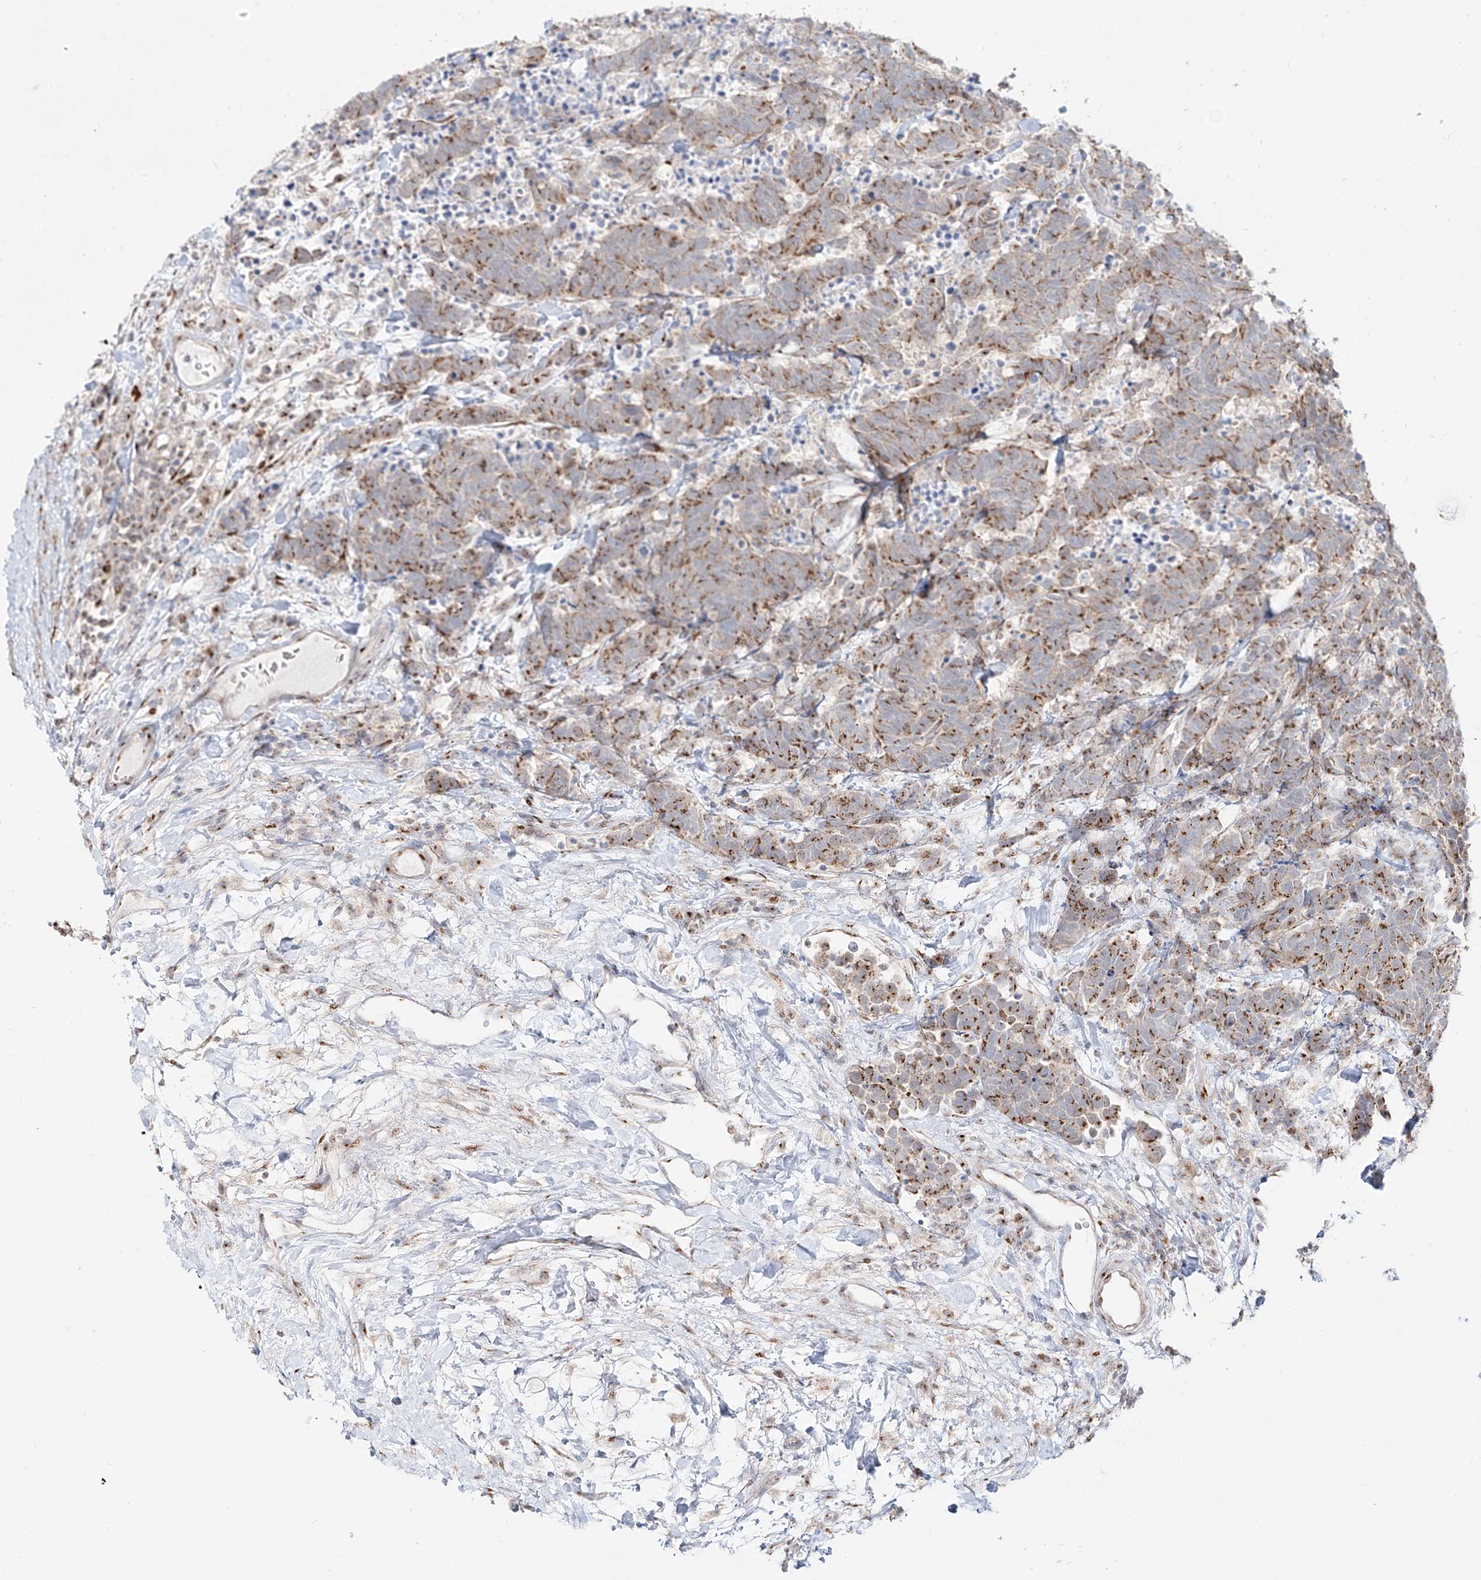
{"staining": {"intensity": "moderate", "quantity": ">75%", "location": "cytoplasmic/membranous"}, "tissue": "carcinoid", "cell_type": "Tumor cells", "image_type": "cancer", "snomed": [{"axis": "morphology", "description": "Carcinoma, NOS"}, {"axis": "morphology", "description": "Carcinoid, malignant, NOS"}, {"axis": "topography", "description": "Urinary bladder"}], "caption": "This is an image of immunohistochemistry staining of carcinoid, which shows moderate expression in the cytoplasmic/membranous of tumor cells.", "gene": "BSDC1", "patient": {"sex": "male", "age": 57}}